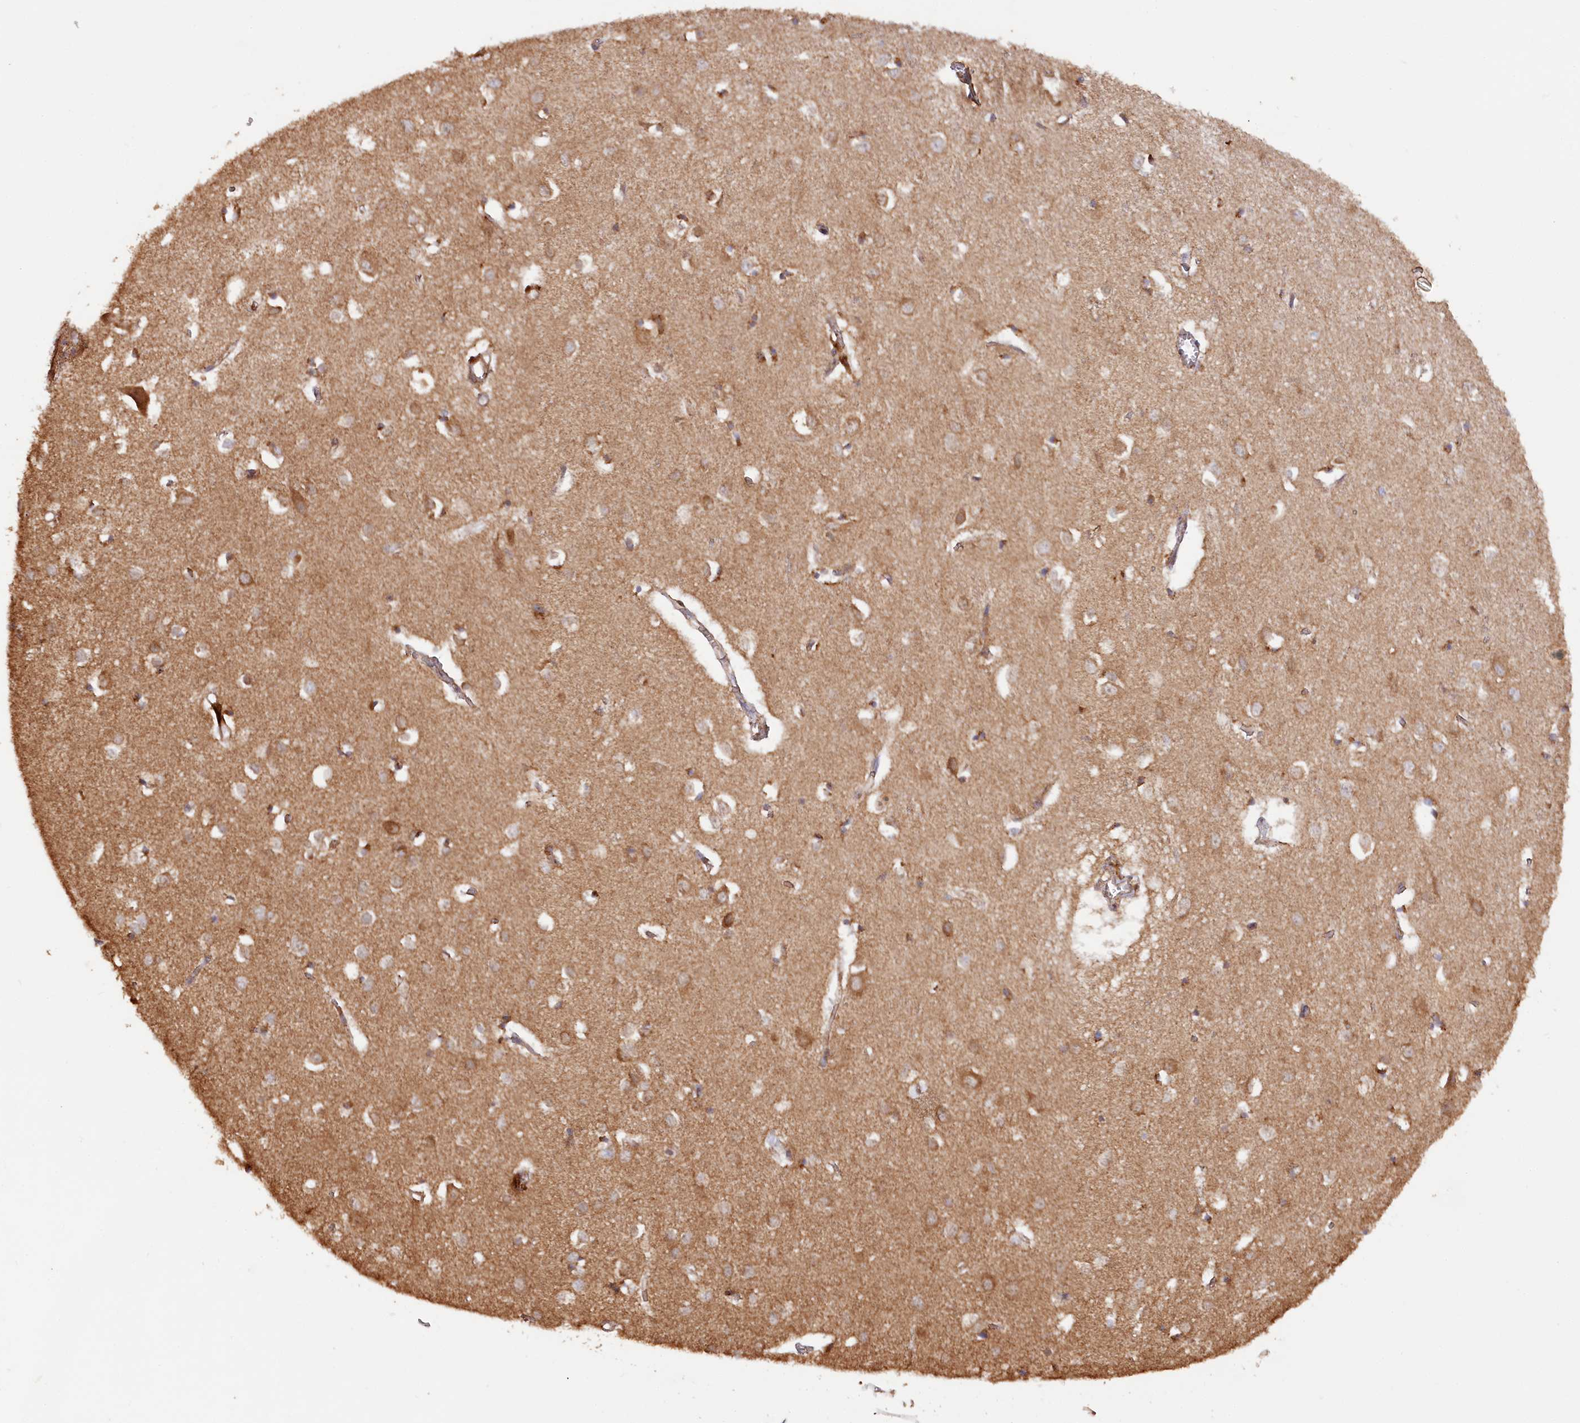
{"staining": {"intensity": "moderate", "quantity": ">75%", "location": "cytoplasmic/membranous"}, "tissue": "cerebral cortex", "cell_type": "Endothelial cells", "image_type": "normal", "snomed": [{"axis": "morphology", "description": "Normal tissue, NOS"}, {"axis": "topography", "description": "Cerebral cortex"}], "caption": "Cerebral cortex stained with DAB immunohistochemistry (IHC) exhibits medium levels of moderate cytoplasmic/membranous staining in about >75% of endothelial cells. (DAB = brown stain, brightfield microscopy at high magnification).", "gene": "PAIP2", "patient": {"sex": "female", "age": 64}}